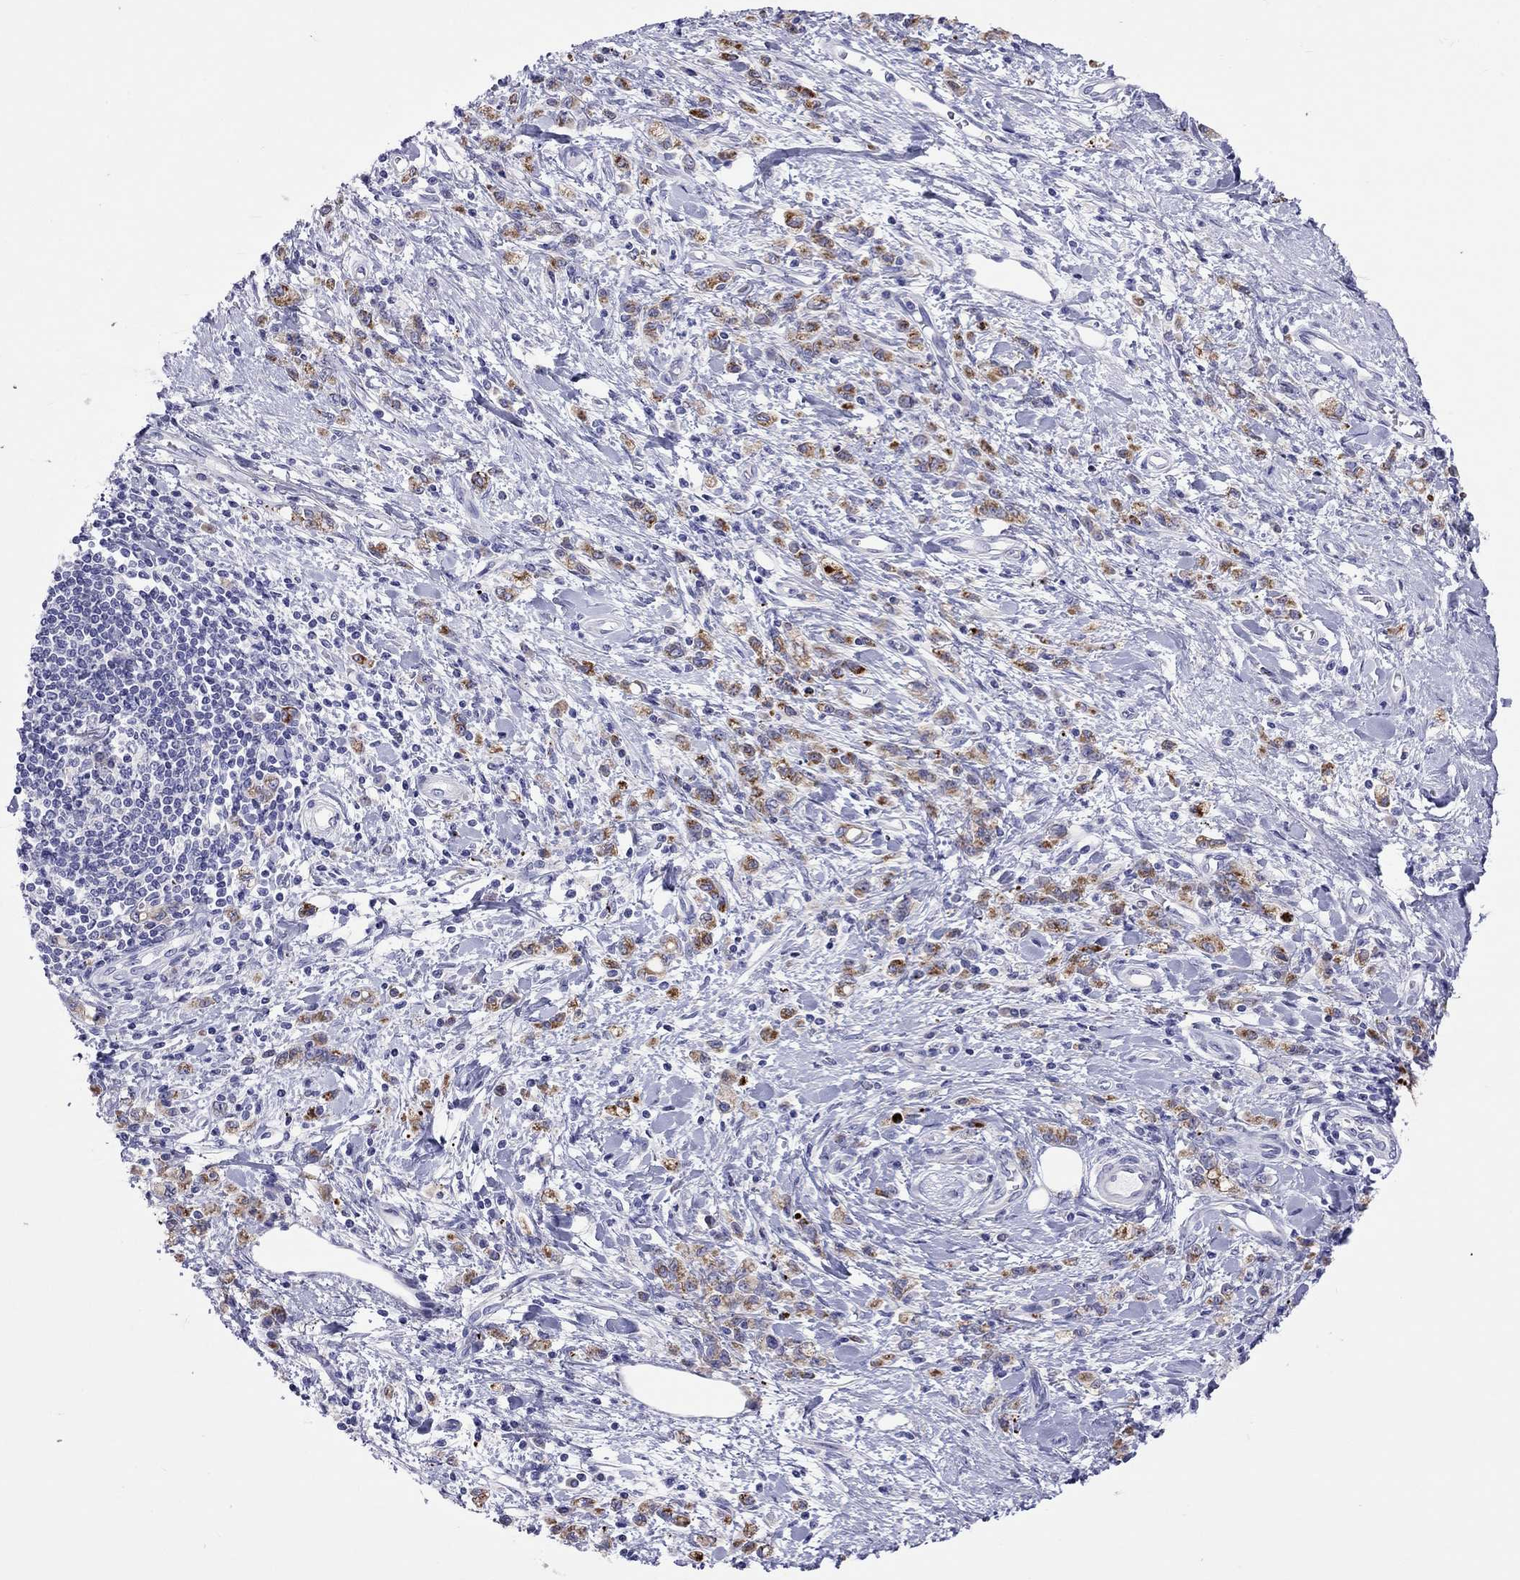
{"staining": {"intensity": "moderate", "quantity": ">75%", "location": "cytoplasmic/membranous"}, "tissue": "stomach cancer", "cell_type": "Tumor cells", "image_type": "cancer", "snomed": [{"axis": "morphology", "description": "Adenocarcinoma, NOS"}, {"axis": "topography", "description": "Stomach"}], "caption": "Stomach cancer tissue reveals moderate cytoplasmic/membranous staining in about >75% of tumor cells", "gene": "COL9A1", "patient": {"sex": "male", "age": 77}}